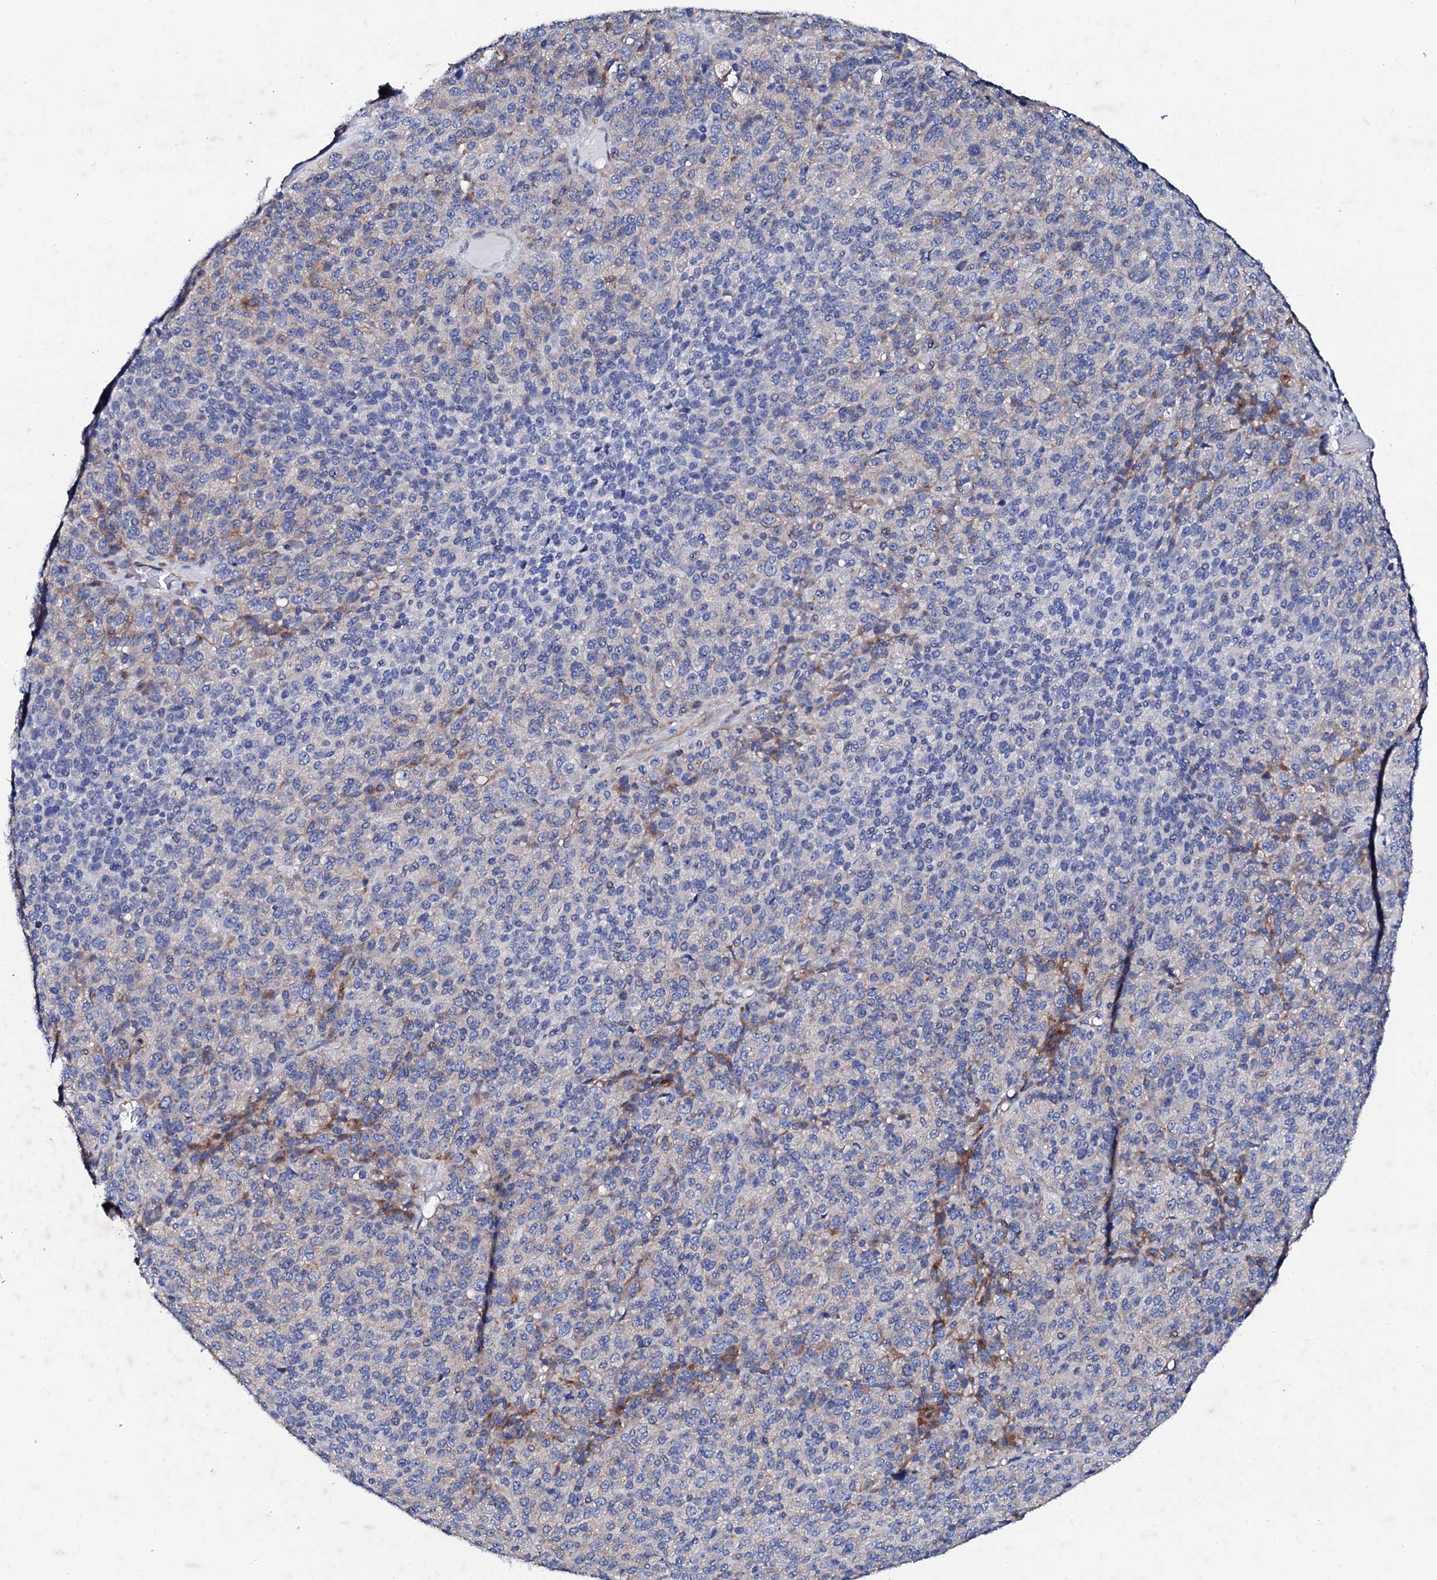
{"staining": {"intensity": "weak", "quantity": "<25%", "location": "cytoplasmic/membranous"}, "tissue": "melanoma", "cell_type": "Tumor cells", "image_type": "cancer", "snomed": [{"axis": "morphology", "description": "Malignant melanoma, Metastatic site"}, {"axis": "topography", "description": "Brain"}], "caption": "High magnification brightfield microscopy of malignant melanoma (metastatic site) stained with DAB (brown) and counterstained with hematoxylin (blue): tumor cells show no significant staining.", "gene": "TRDN", "patient": {"sex": "female", "age": 56}}